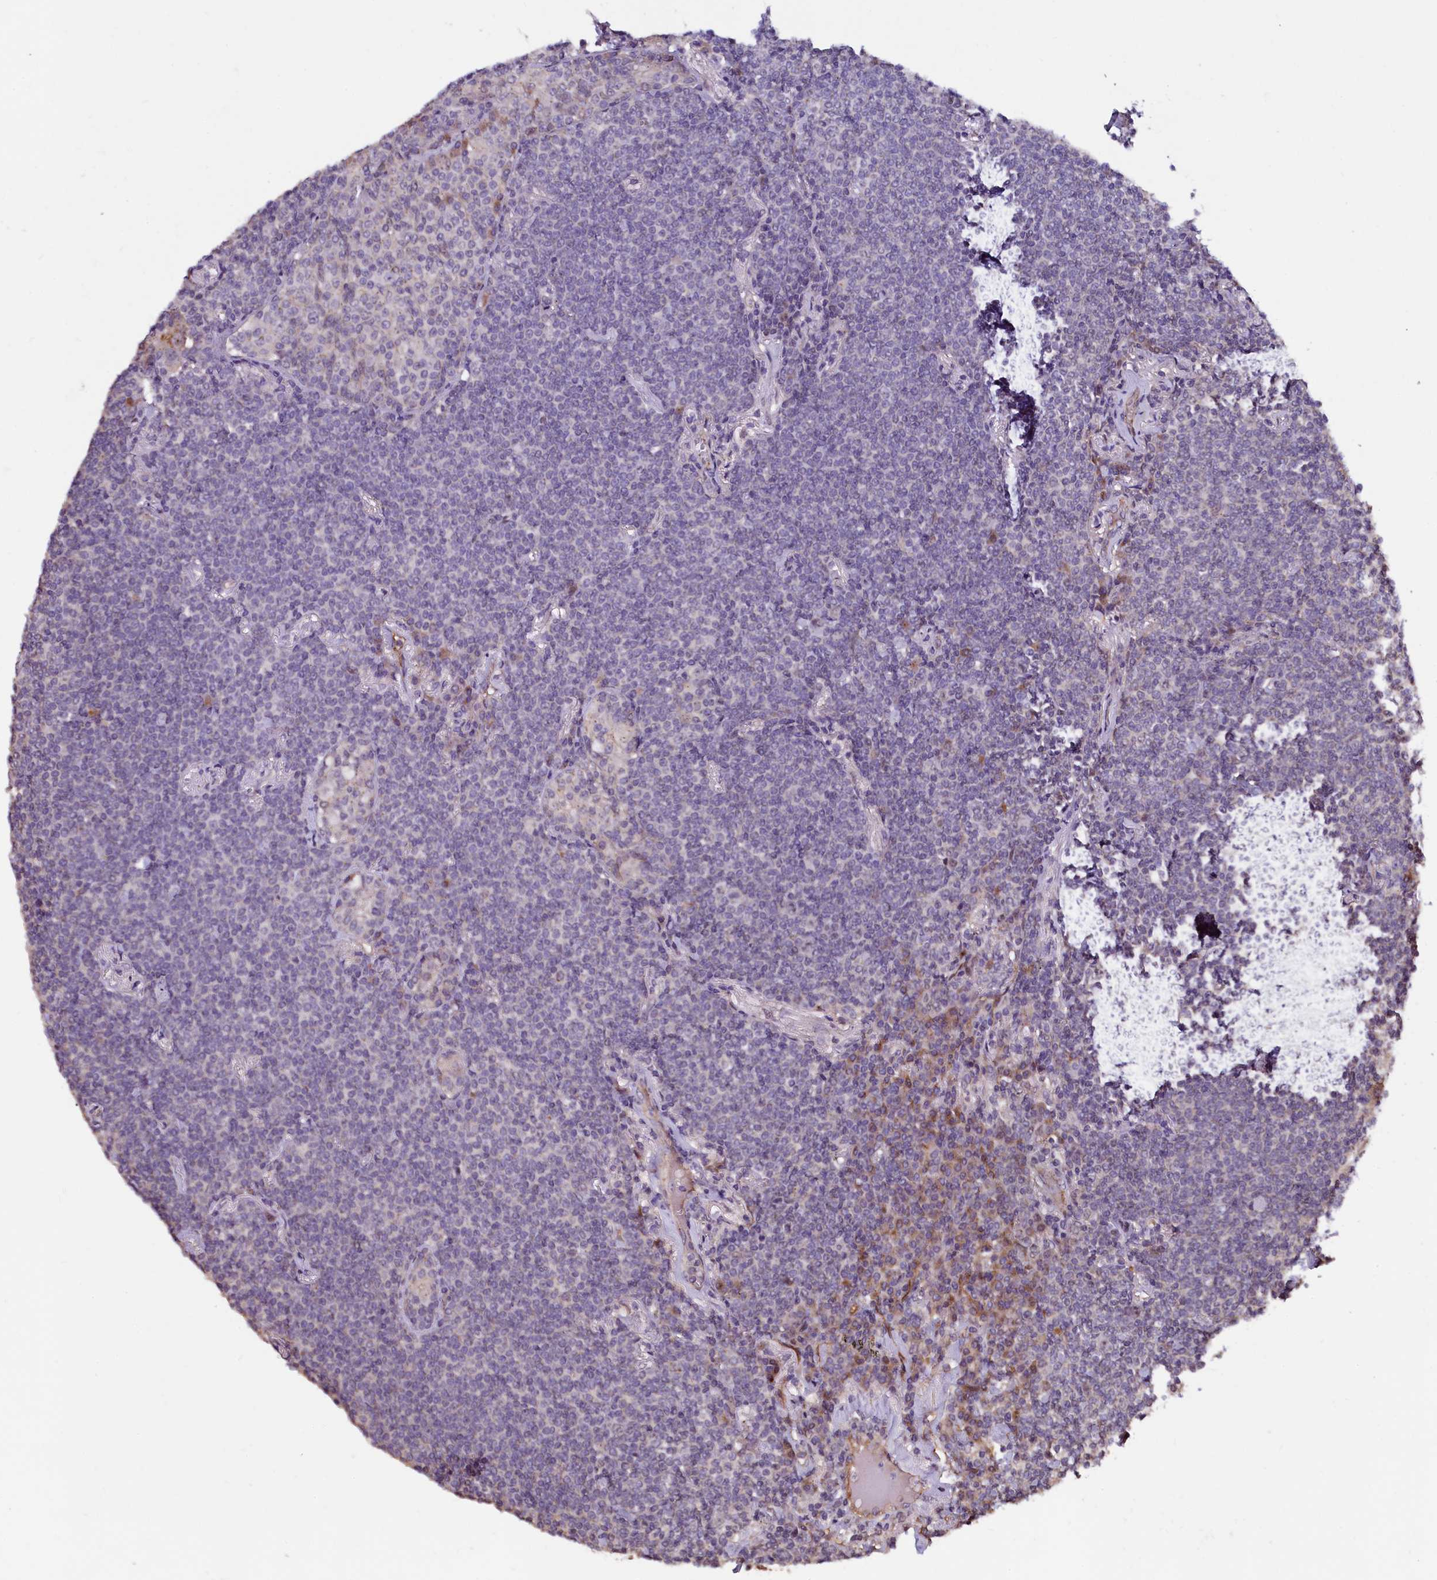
{"staining": {"intensity": "negative", "quantity": "none", "location": "none"}, "tissue": "lymphoma", "cell_type": "Tumor cells", "image_type": "cancer", "snomed": [{"axis": "morphology", "description": "Malignant lymphoma, non-Hodgkin's type, Low grade"}, {"axis": "topography", "description": "Lung"}], "caption": "The immunohistochemistry photomicrograph has no significant expression in tumor cells of lymphoma tissue.", "gene": "PALM", "patient": {"sex": "female", "age": 71}}